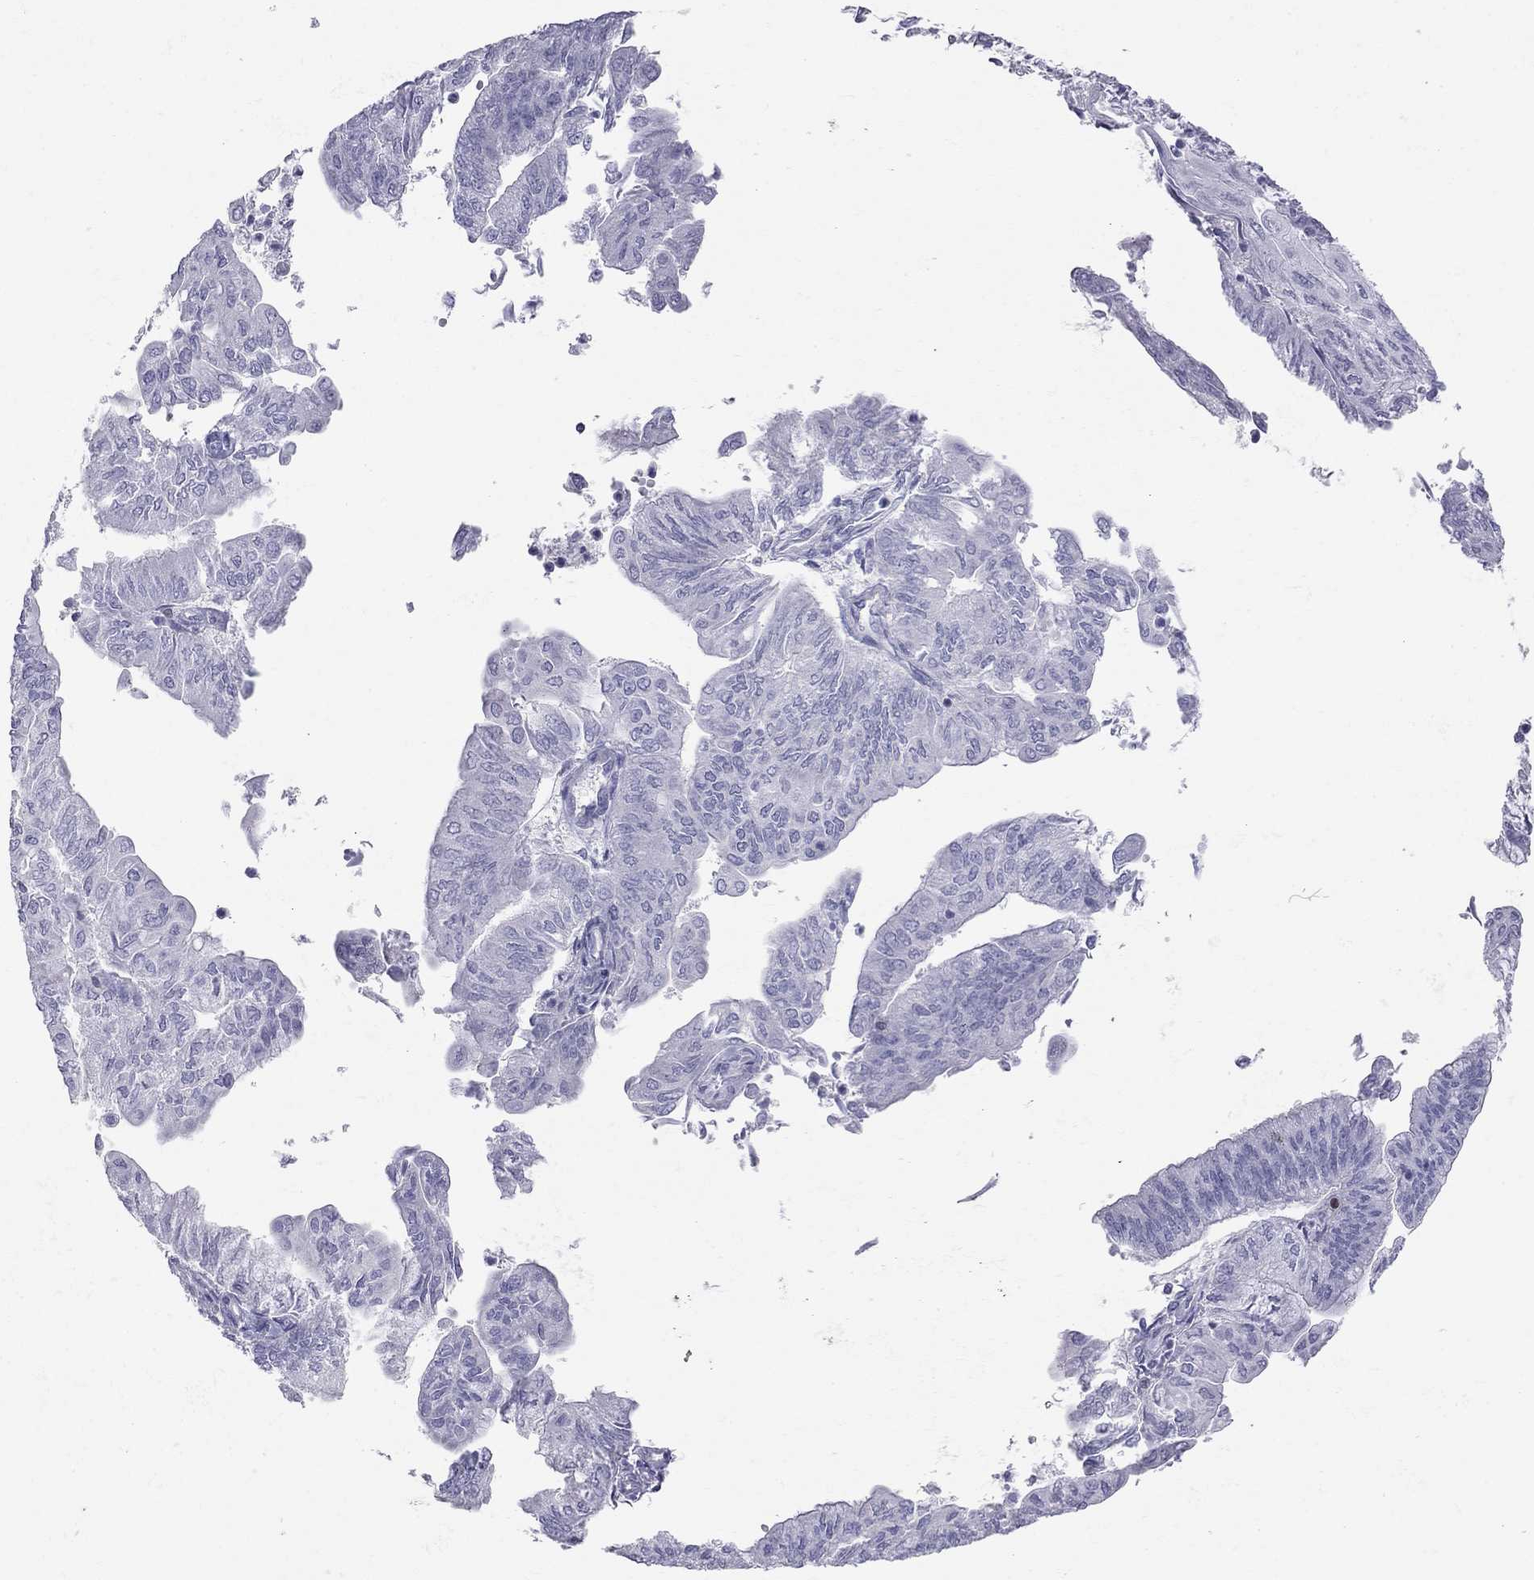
{"staining": {"intensity": "negative", "quantity": "none", "location": "none"}, "tissue": "endometrial cancer", "cell_type": "Tumor cells", "image_type": "cancer", "snomed": [{"axis": "morphology", "description": "Adenocarcinoma, NOS"}, {"axis": "topography", "description": "Endometrium"}], "caption": "Immunohistochemical staining of human endometrial cancer shows no significant expression in tumor cells. Brightfield microscopy of immunohistochemistry stained with DAB (3,3'-diaminobenzidine) (brown) and hematoxylin (blue), captured at high magnification.", "gene": "SH2D2A", "patient": {"sex": "female", "age": 59}}